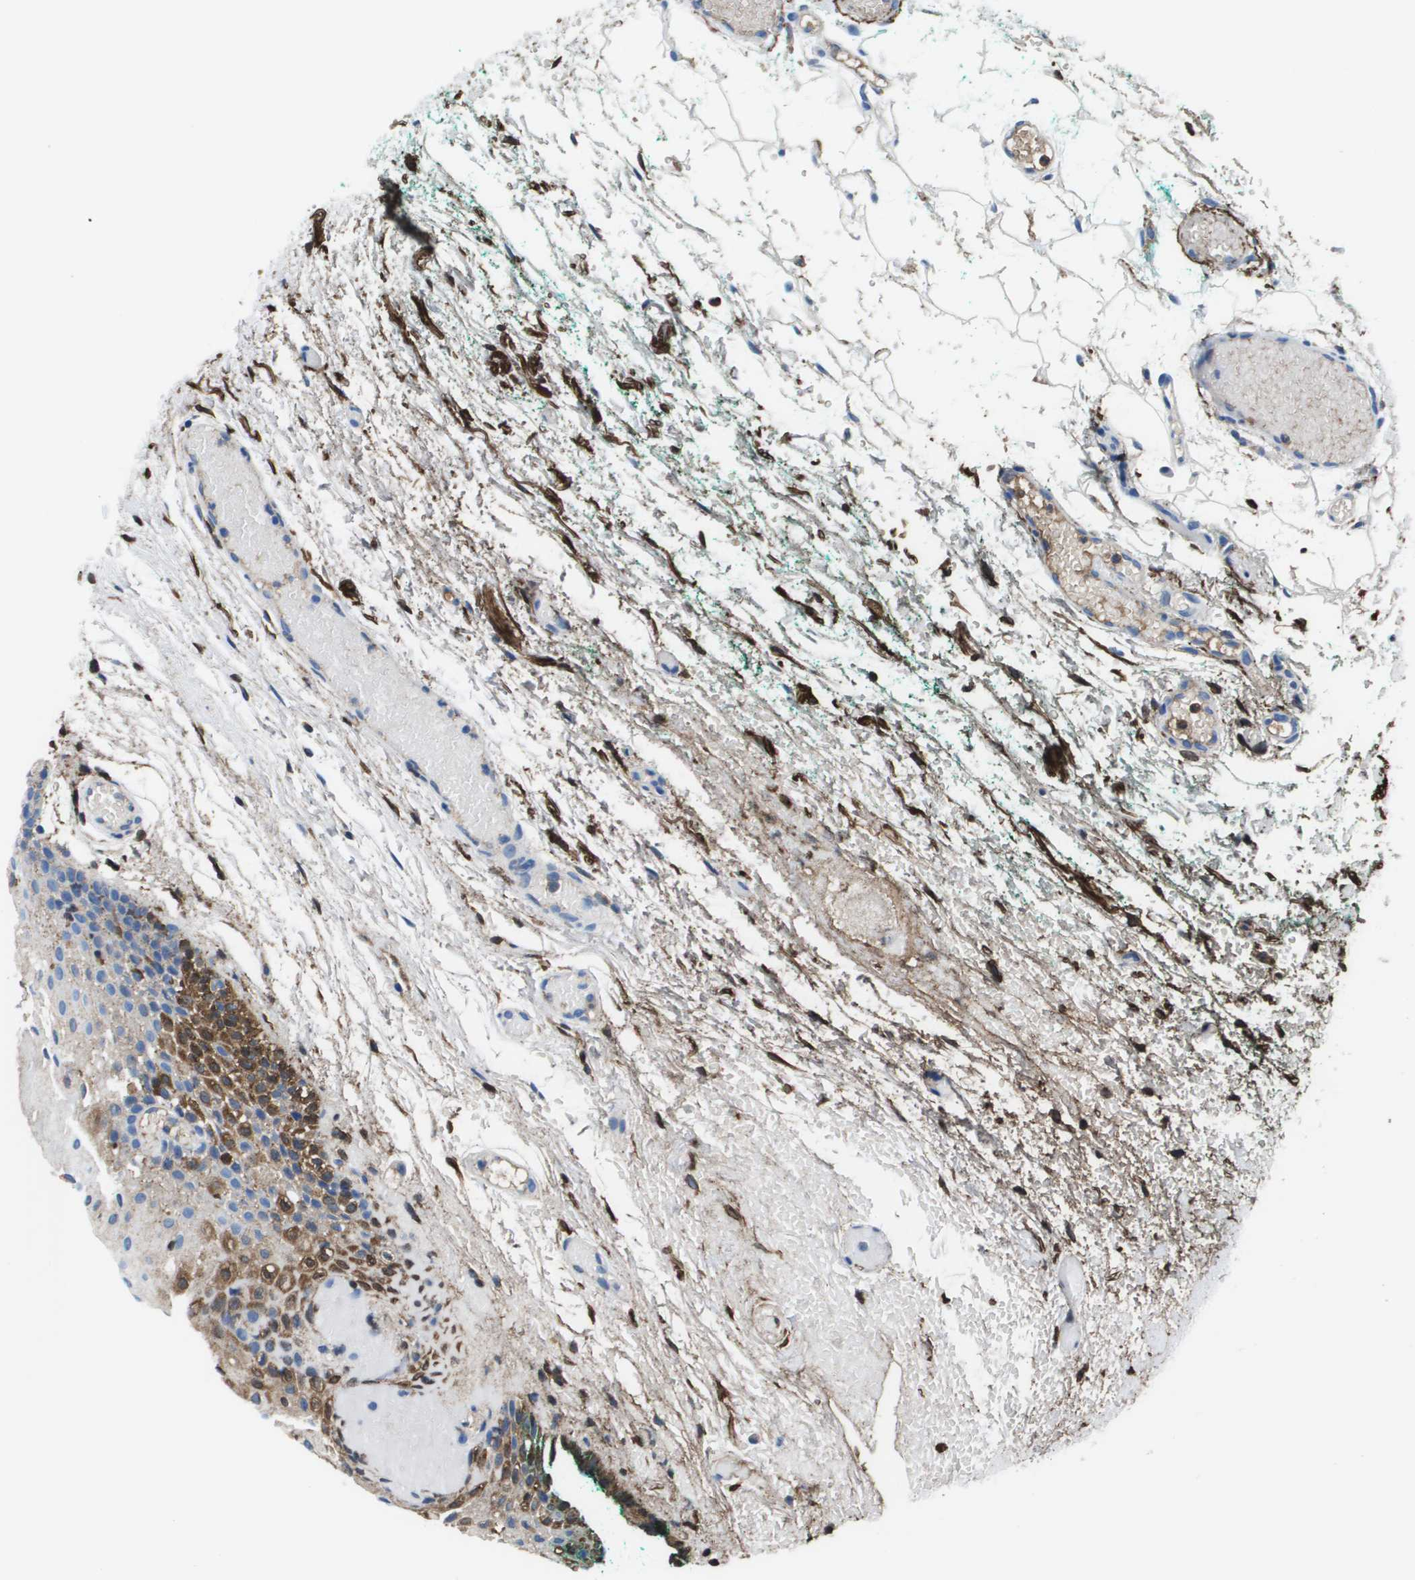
{"staining": {"intensity": "moderate", "quantity": "<25%", "location": "cytoplasmic/membranous"}, "tissue": "oral mucosa", "cell_type": "Squamous epithelial cells", "image_type": "normal", "snomed": [{"axis": "morphology", "description": "Normal tissue, NOS"}, {"axis": "morphology", "description": "Squamous cell carcinoma, NOS"}, {"axis": "topography", "description": "Oral tissue"}, {"axis": "topography", "description": "Salivary gland"}, {"axis": "topography", "description": "Head-Neck"}], "caption": "Immunohistochemical staining of normal human oral mucosa reveals low levels of moderate cytoplasmic/membranous staining in about <25% of squamous epithelial cells.", "gene": "VTN", "patient": {"sex": "female", "age": 62}}